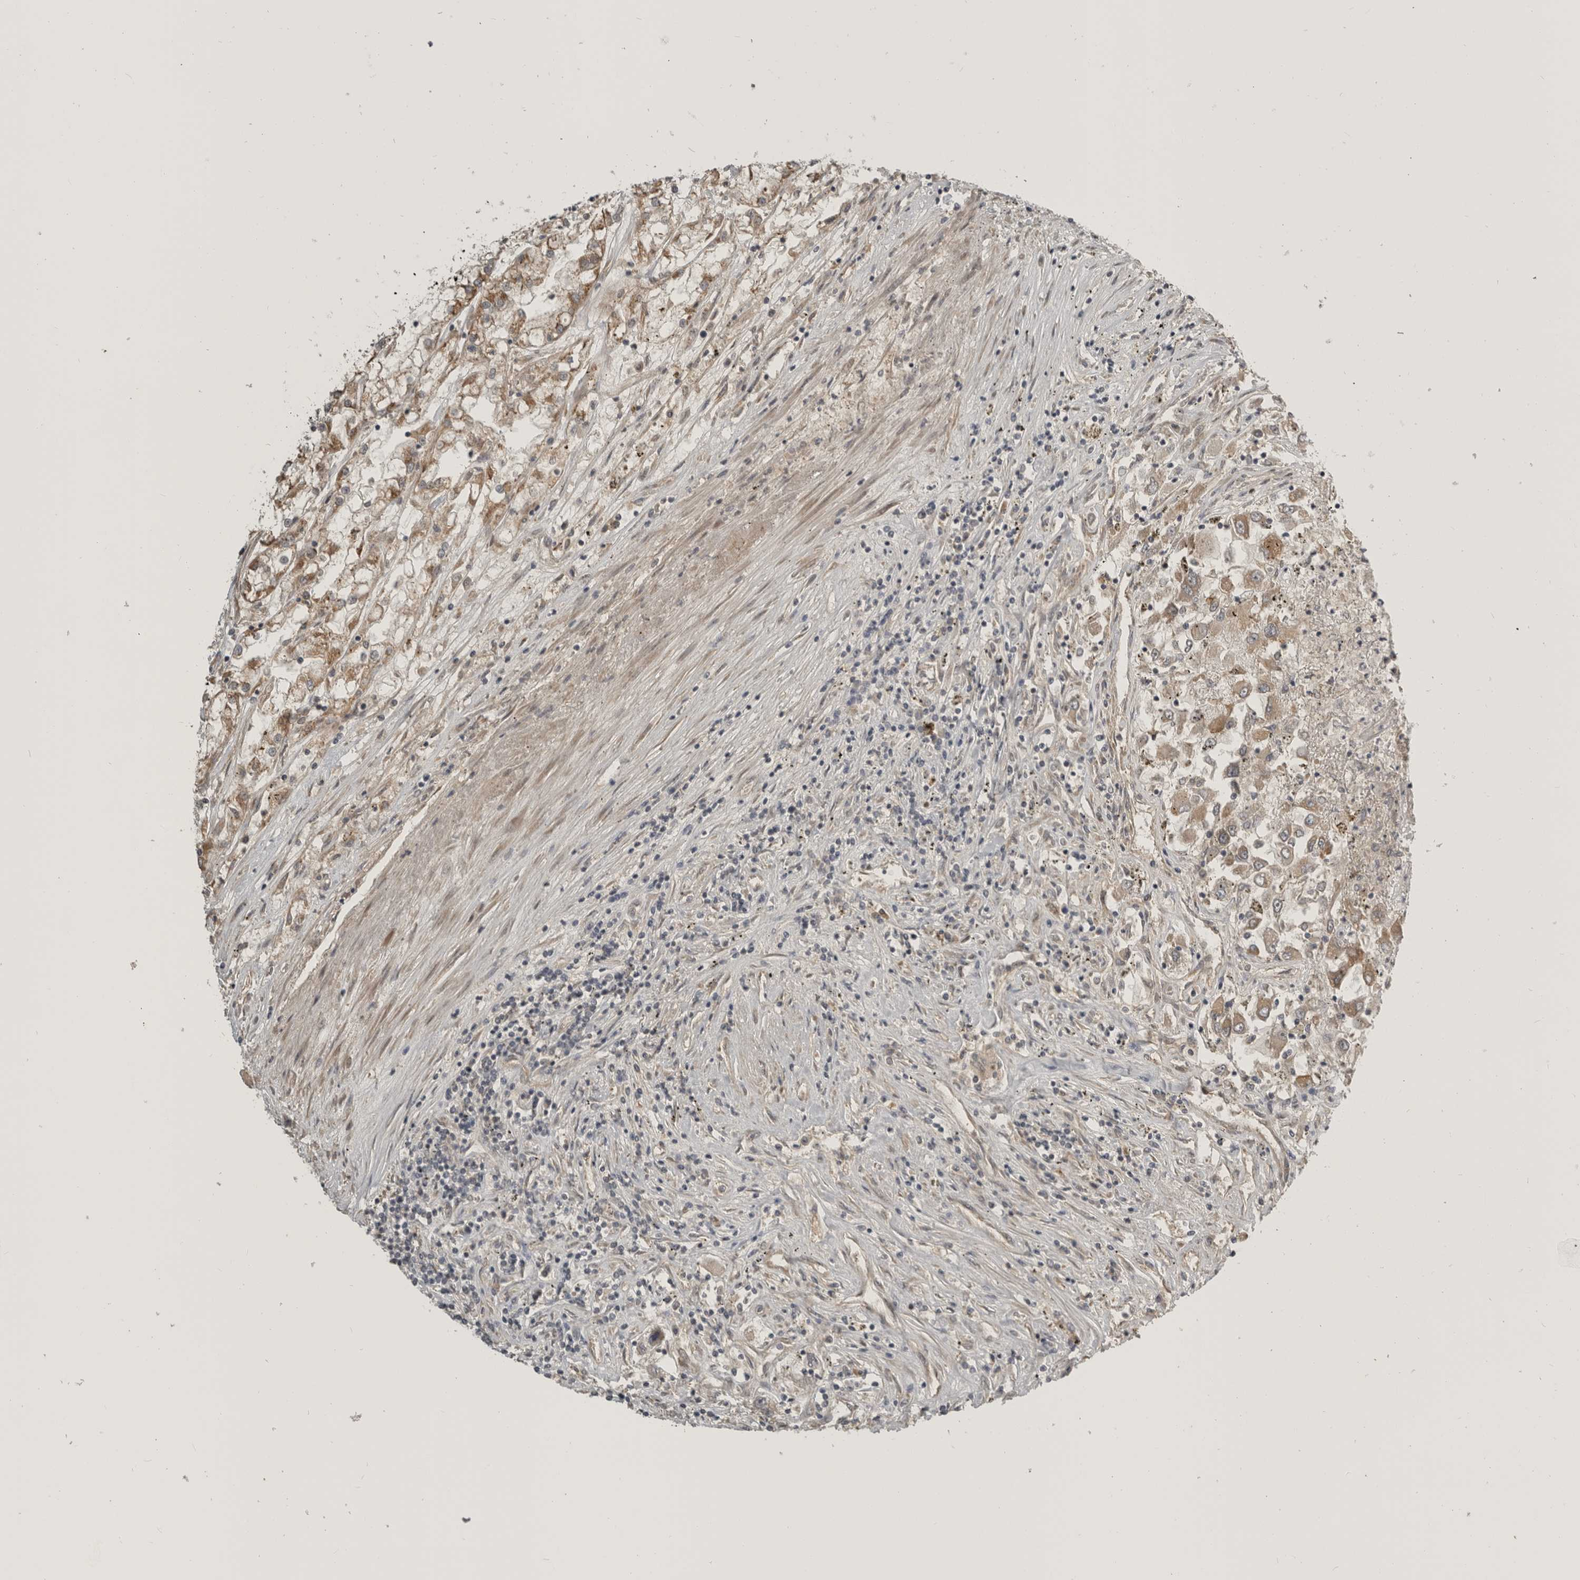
{"staining": {"intensity": "weak", "quantity": ">75%", "location": "cytoplasmic/membranous"}, "tissue": "renal cancer", "cell_type": "Tumor cells", "image_type": "cancer", "snomed": [{"axis": "morphology", "description": "Adenocarcinoma, NOS"}, {"axis": "topography", "description": "Kidney"}], "caption": "The micrograph exhibits staining of renal cancer (adenocarcinoma), revealing weak cytoplasmic/membranous protein staining (brown color) within tumor cells. The staining is performed using DAB brown chromogen to label protein expression. The nuclei are counter-stained blue using hematoxylin.", "gene": "CUEDC1", "patient": {"sex": "female", "age": 52}}